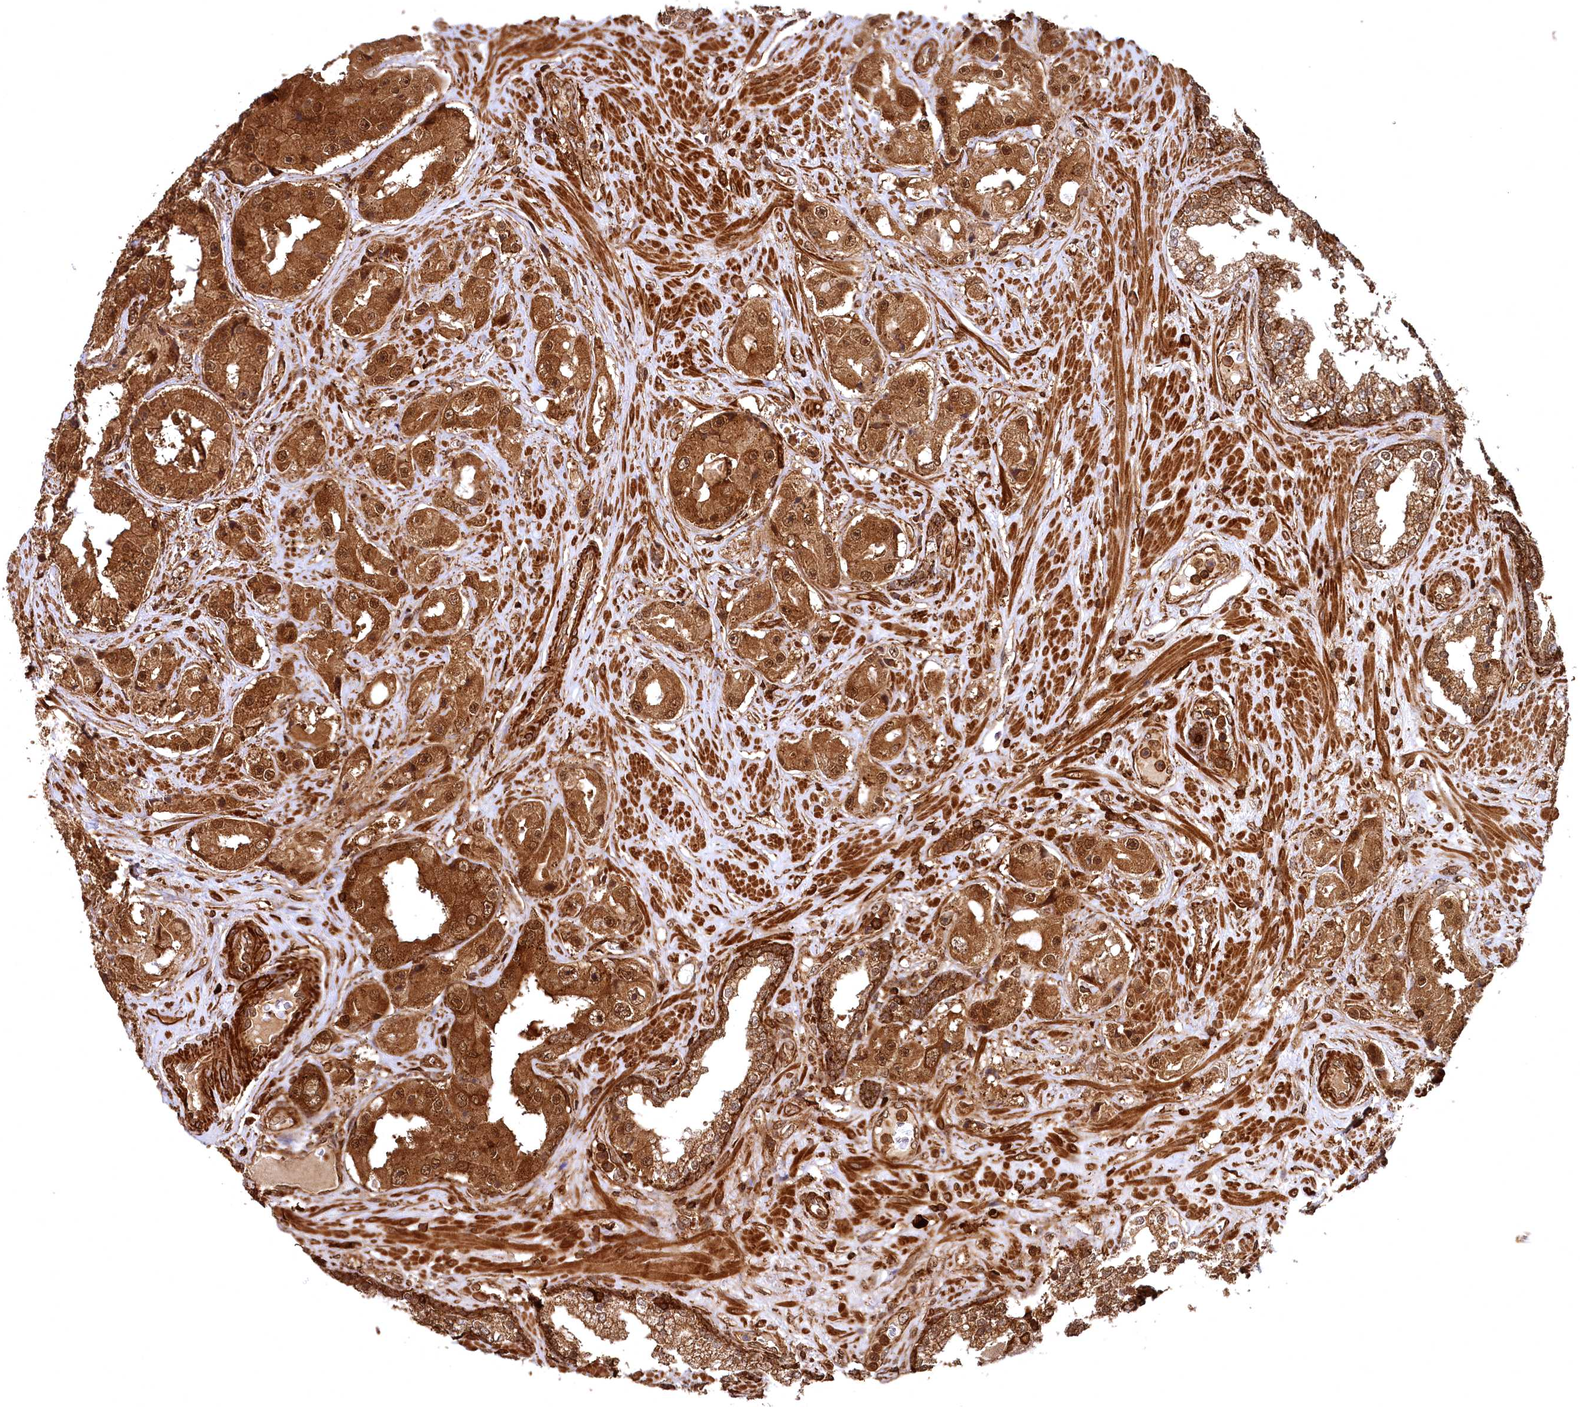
{"staining": {"intensity": "strong", "quantity": ">75%", "location": "cytoplasmic/membranous,nuclear"}, "tissue": "prostate cancer", "cell_type": "Tumor cells", "image_type": "cancer", "snomed": [{"axis": "morphology", "description": "Adenocarcinoma, High grade"}, {"axis": "topography", "description": "Prostate"}], "caption": "Prostate cancer was stained to show a protein in brown. There is high levels of strong cytoplasmic/membranous and nuclear positivity in about >75% of tumor cells. (DAB = brown stain, brightfield microscopy at high magnification).", "gene": "STUB1", "patient": {"sex": "male", "age": 73}}